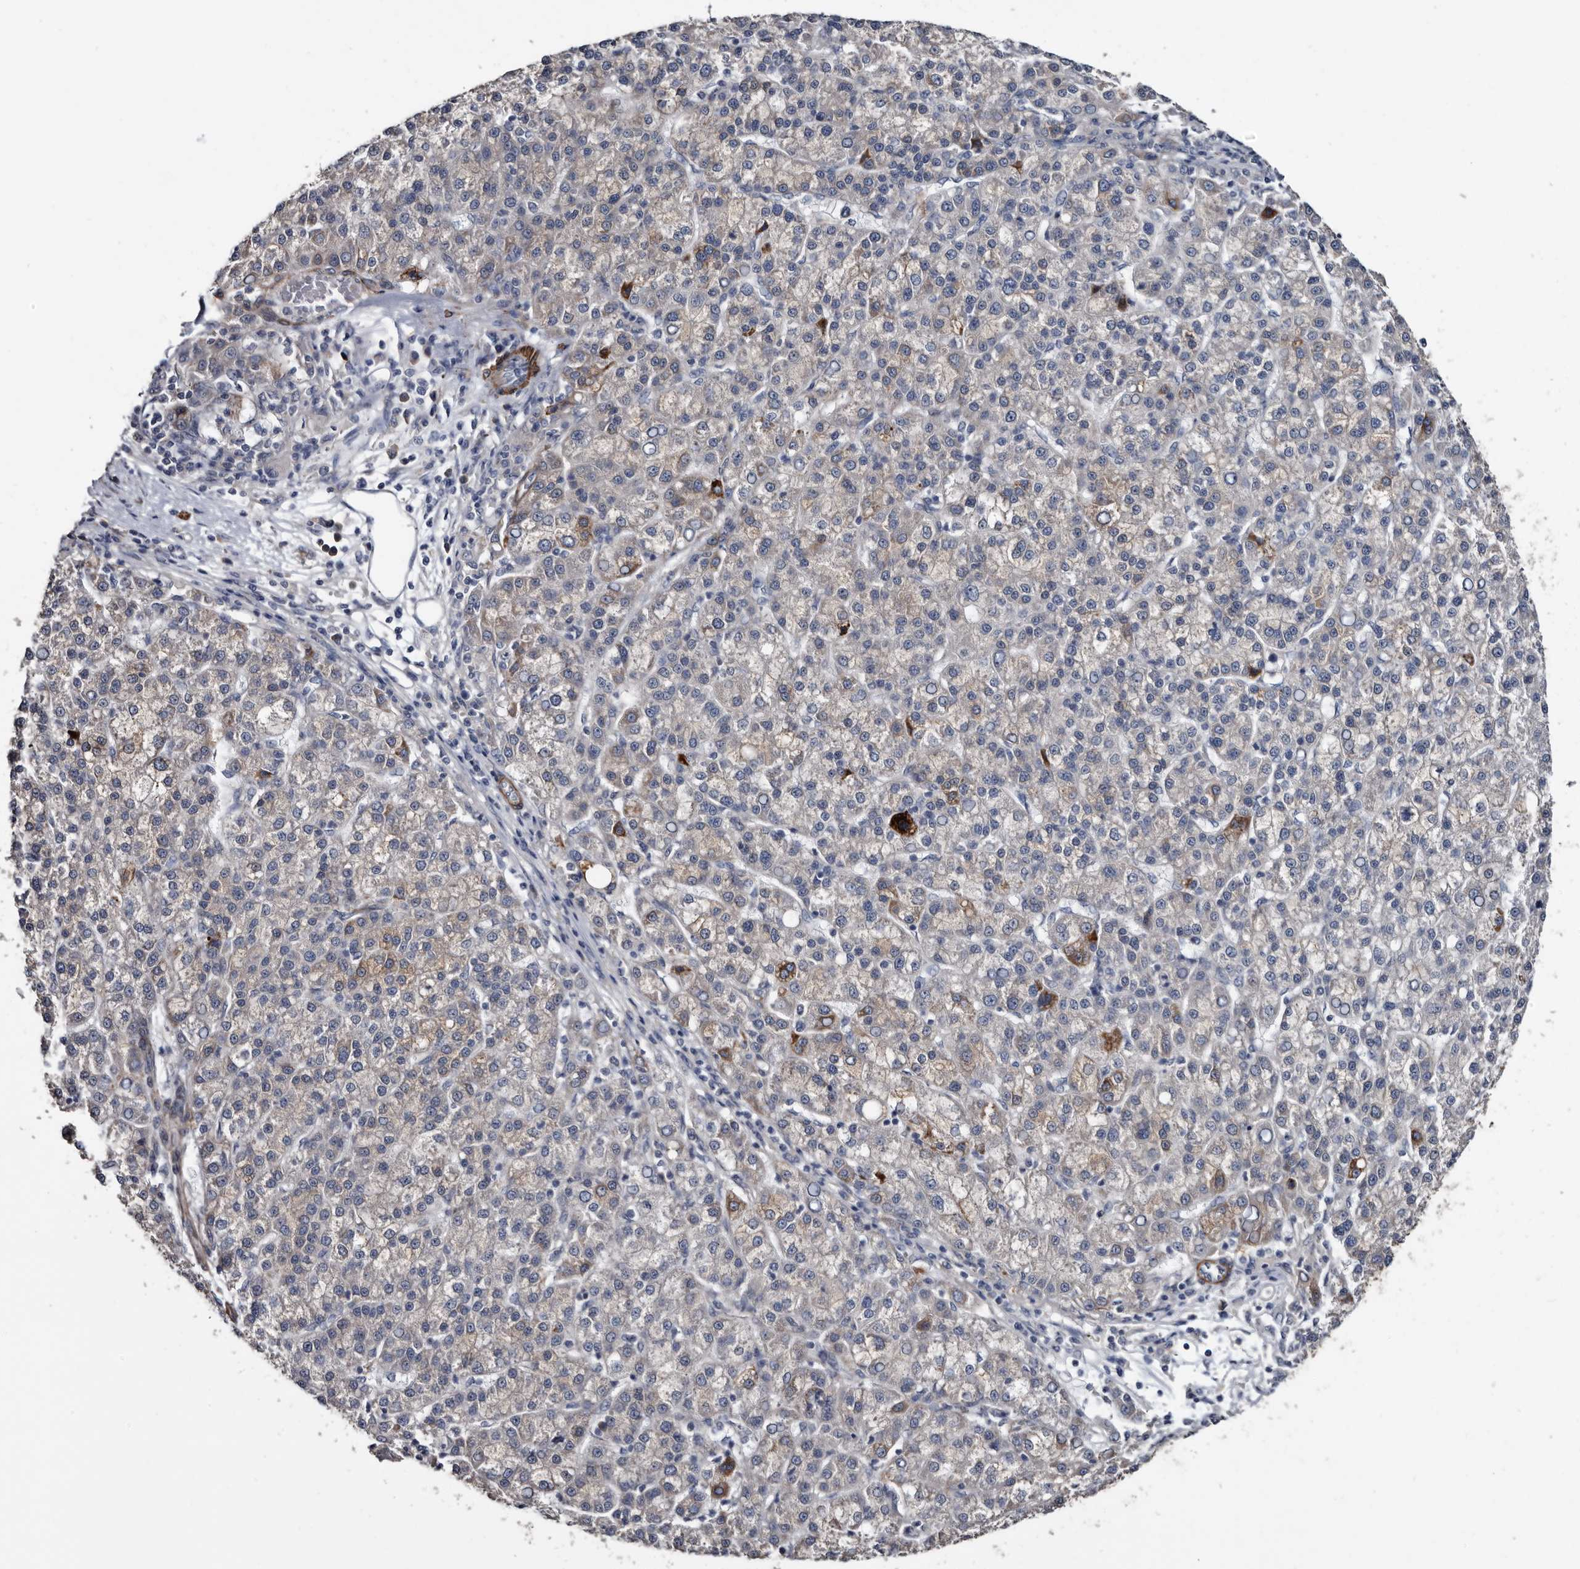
{"staining": {"intensity": "negative", "quantity": "none", "location": "none"}, "tissue": "liver cancer", "cell_type": "Tumor cells", "image_type": "cancer", "snomed": [{"axis": "morphology", "description": "Carcinoma, Hepatocellular, NOS"}, {"axis": "topography", "description": "Liver"}], "caption": "Histopathology image shows no protein positivity in tumor cells of hepatocellular carcinoma (liver) tissue.", "gene": "IARS1", "patient": {"sex": "female", "age": 58}}